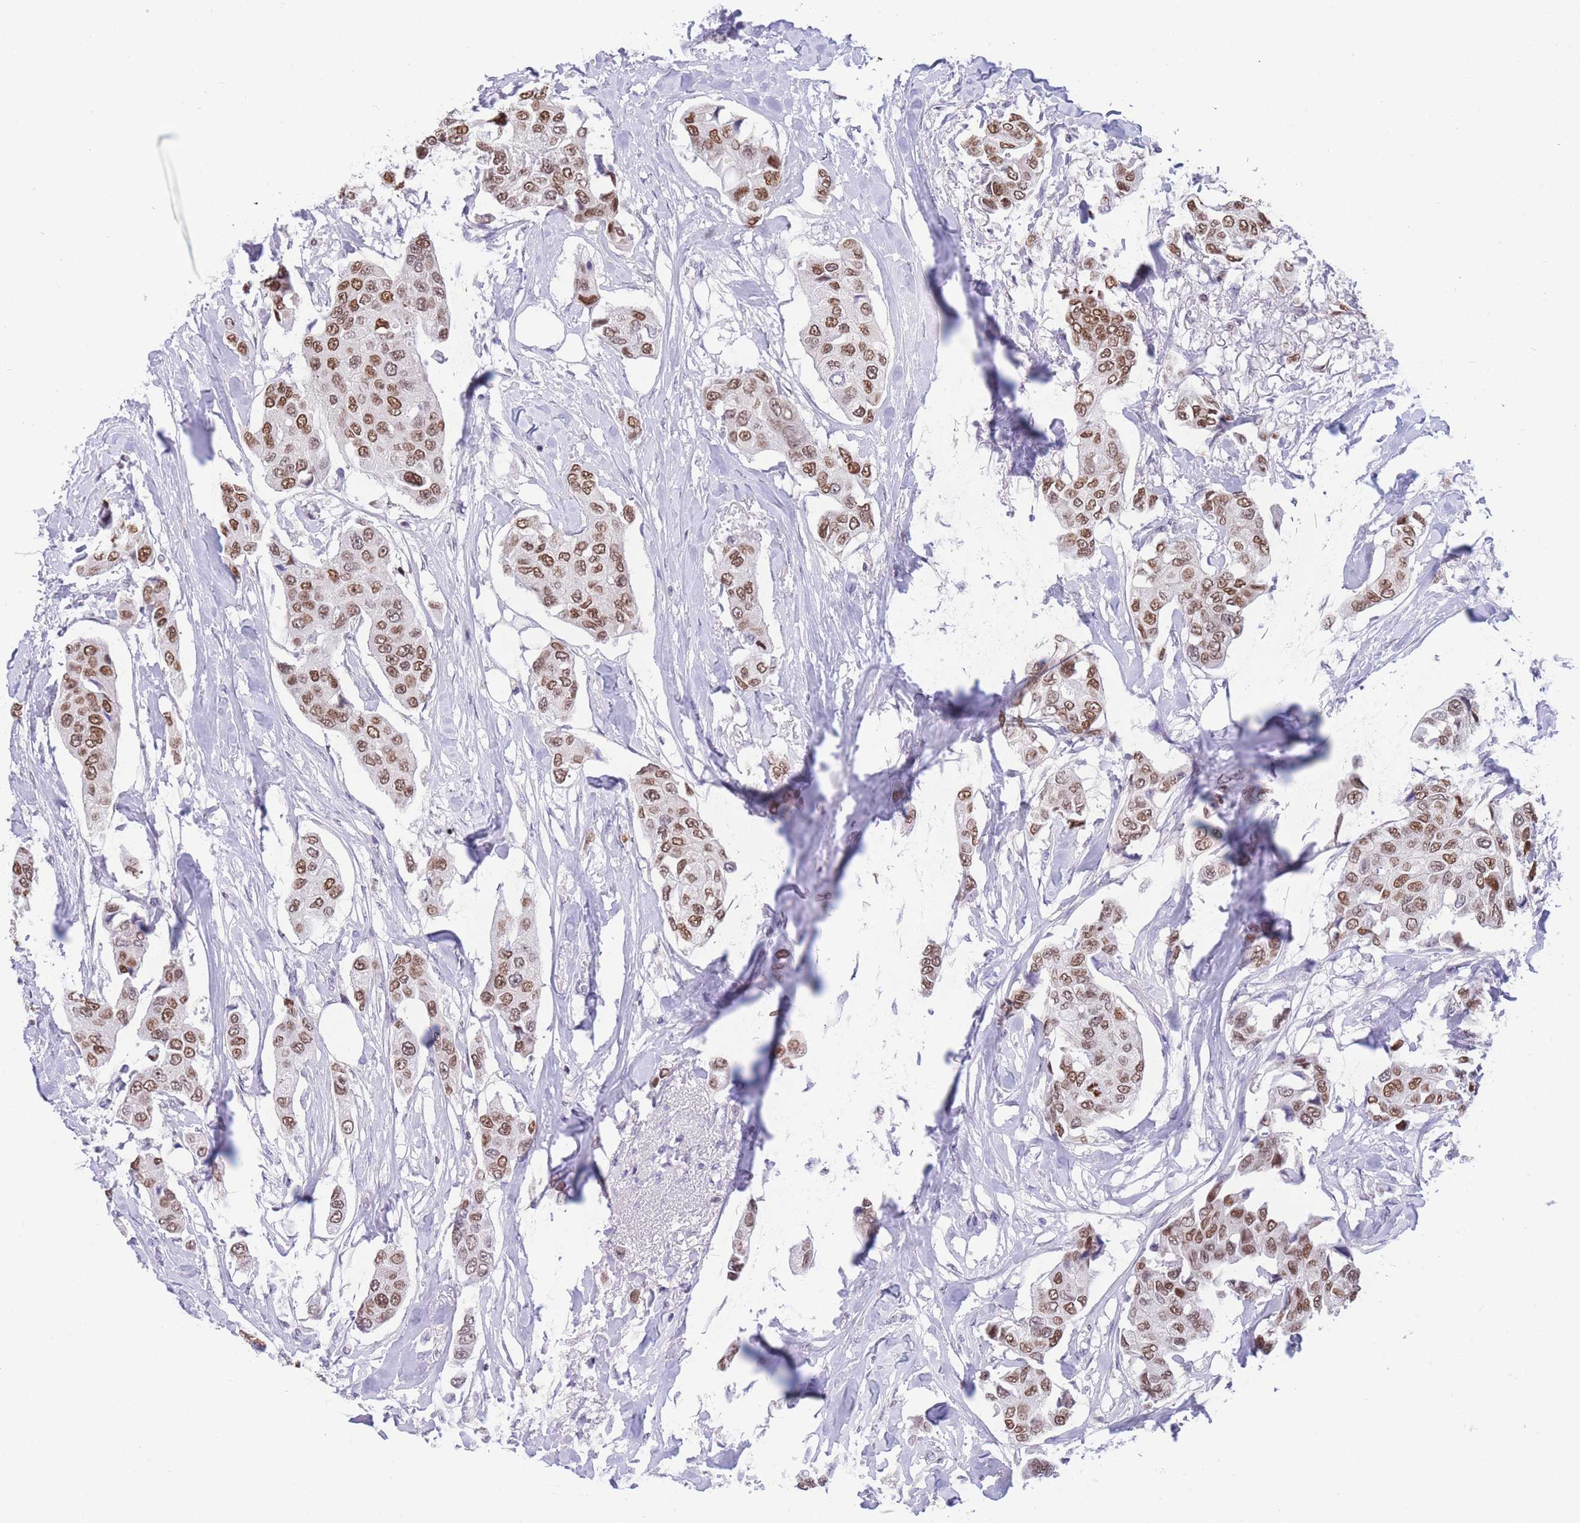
{"staining": {"intensity": "moderate", "quantity": ">75%", "location": "nuclear"}, "tissue": "breast cancer", "cell_type": "Tumor cells", "image_type": "cancer", "snomed": [{"axis": "morphology", "description": "Duct carcinoma"}, {"axis": "topography", "description": "Breast"}], "caption": "Immunohistochemistry photomicrograph of breast cancer stained for a protein (brown), which shows medium levels of moderate nuclear staining in approximately >75% of tumor cells.", "gene": "HMGN1", "patient": {"sex": "female", "age": 80}}